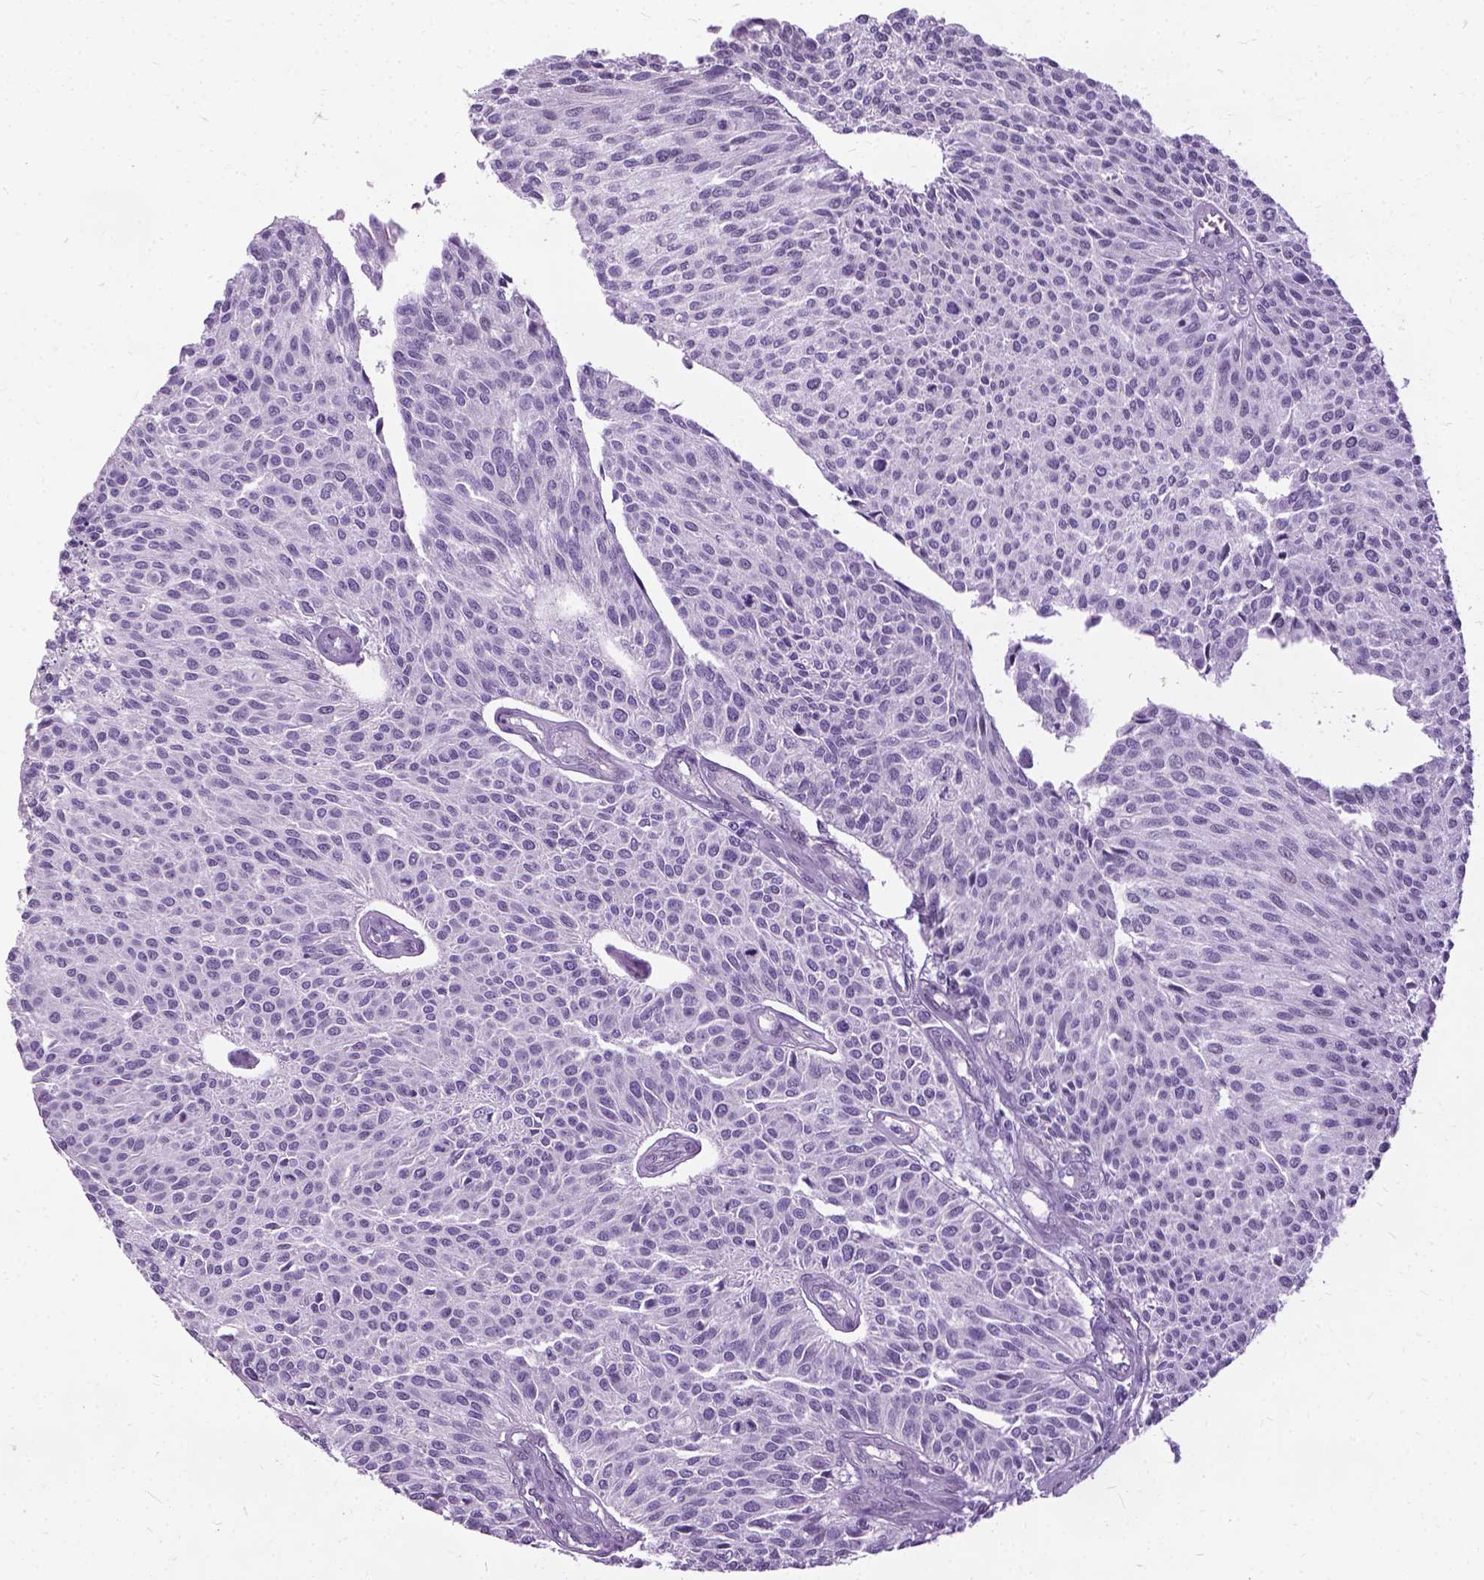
{"staining": {"intensity": "negative", "quantity": "none", "location": "none"}, "tissue": "urothelial cancer", "cell_type": "Tumor cells", "image_type": "cancer", "snomed": [{"axis": "morphology", "description": "Urothelial carcinoma, NOS"}, {"axis": "topography", "description": "Urinary bladder"}], "caption": "This photomicrograph is of transitional cell carcinoma stained with IHC to label a protein in brown with the nuclei are counter-stained blue. There is no expression in tumor cells.", "gene": "PROB1", "patient": {"sex": "male", "age": 55}}